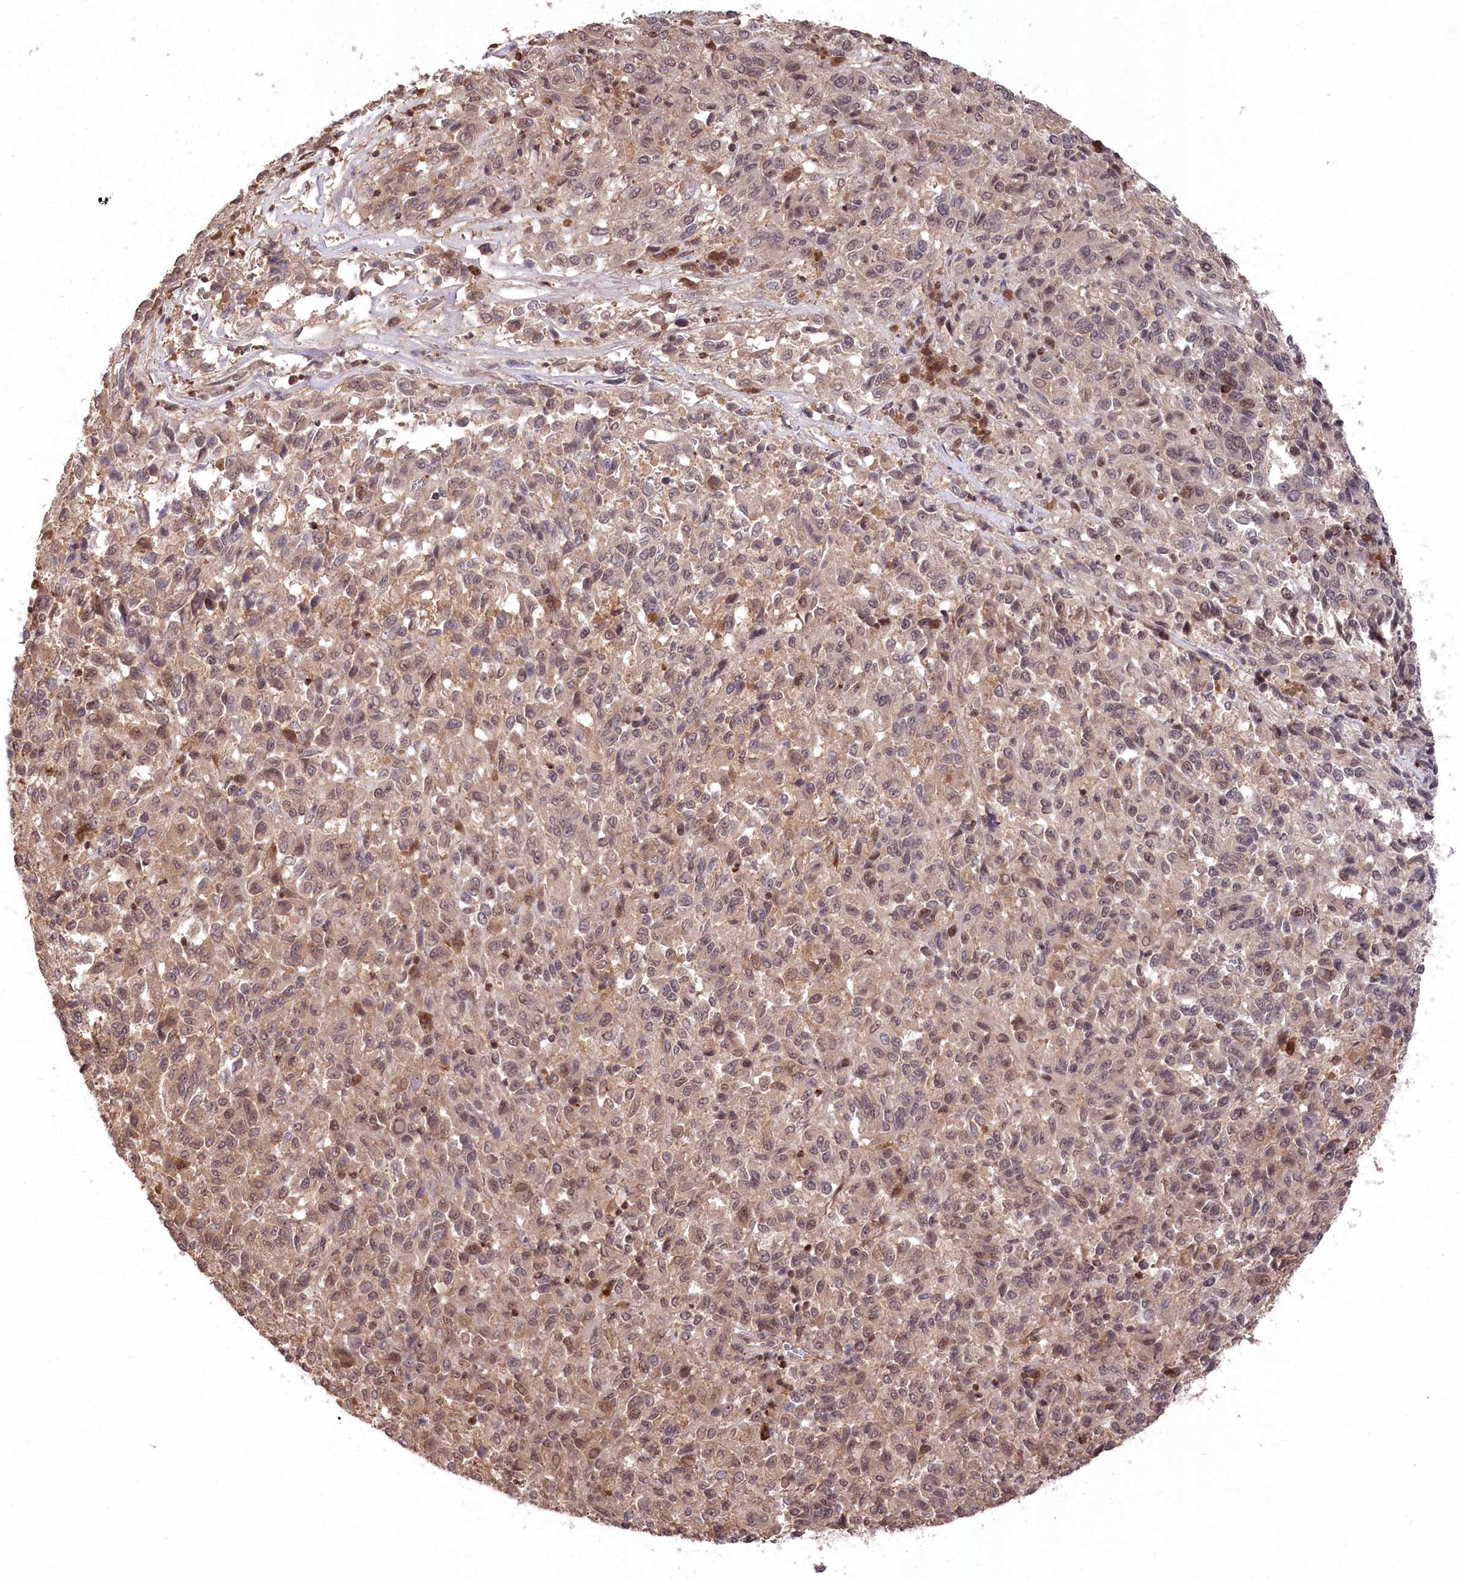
{"staining": {"intensity": "moderate", "quantity": ">75%", "location": "cytoplasmic/membranous,nuclear"}, "tissue": "melanoma", "cell_type": "Tumor cells", "image_type": "cancer", "snomed": [{"axis": "morphology", "description": "Malignant melanoma, Metastatic site"}, {"axis": "topography", "description": "Lung"}], "caption": "Protein analysis of malignant melanoma (metastatic site) tissue reveals moderate cytoplasmic/membranous and nuclear staining in approximately >75% of tumor cells.", "gene": "CCSER2", "patient": {"sex": "male", "age": 64}}